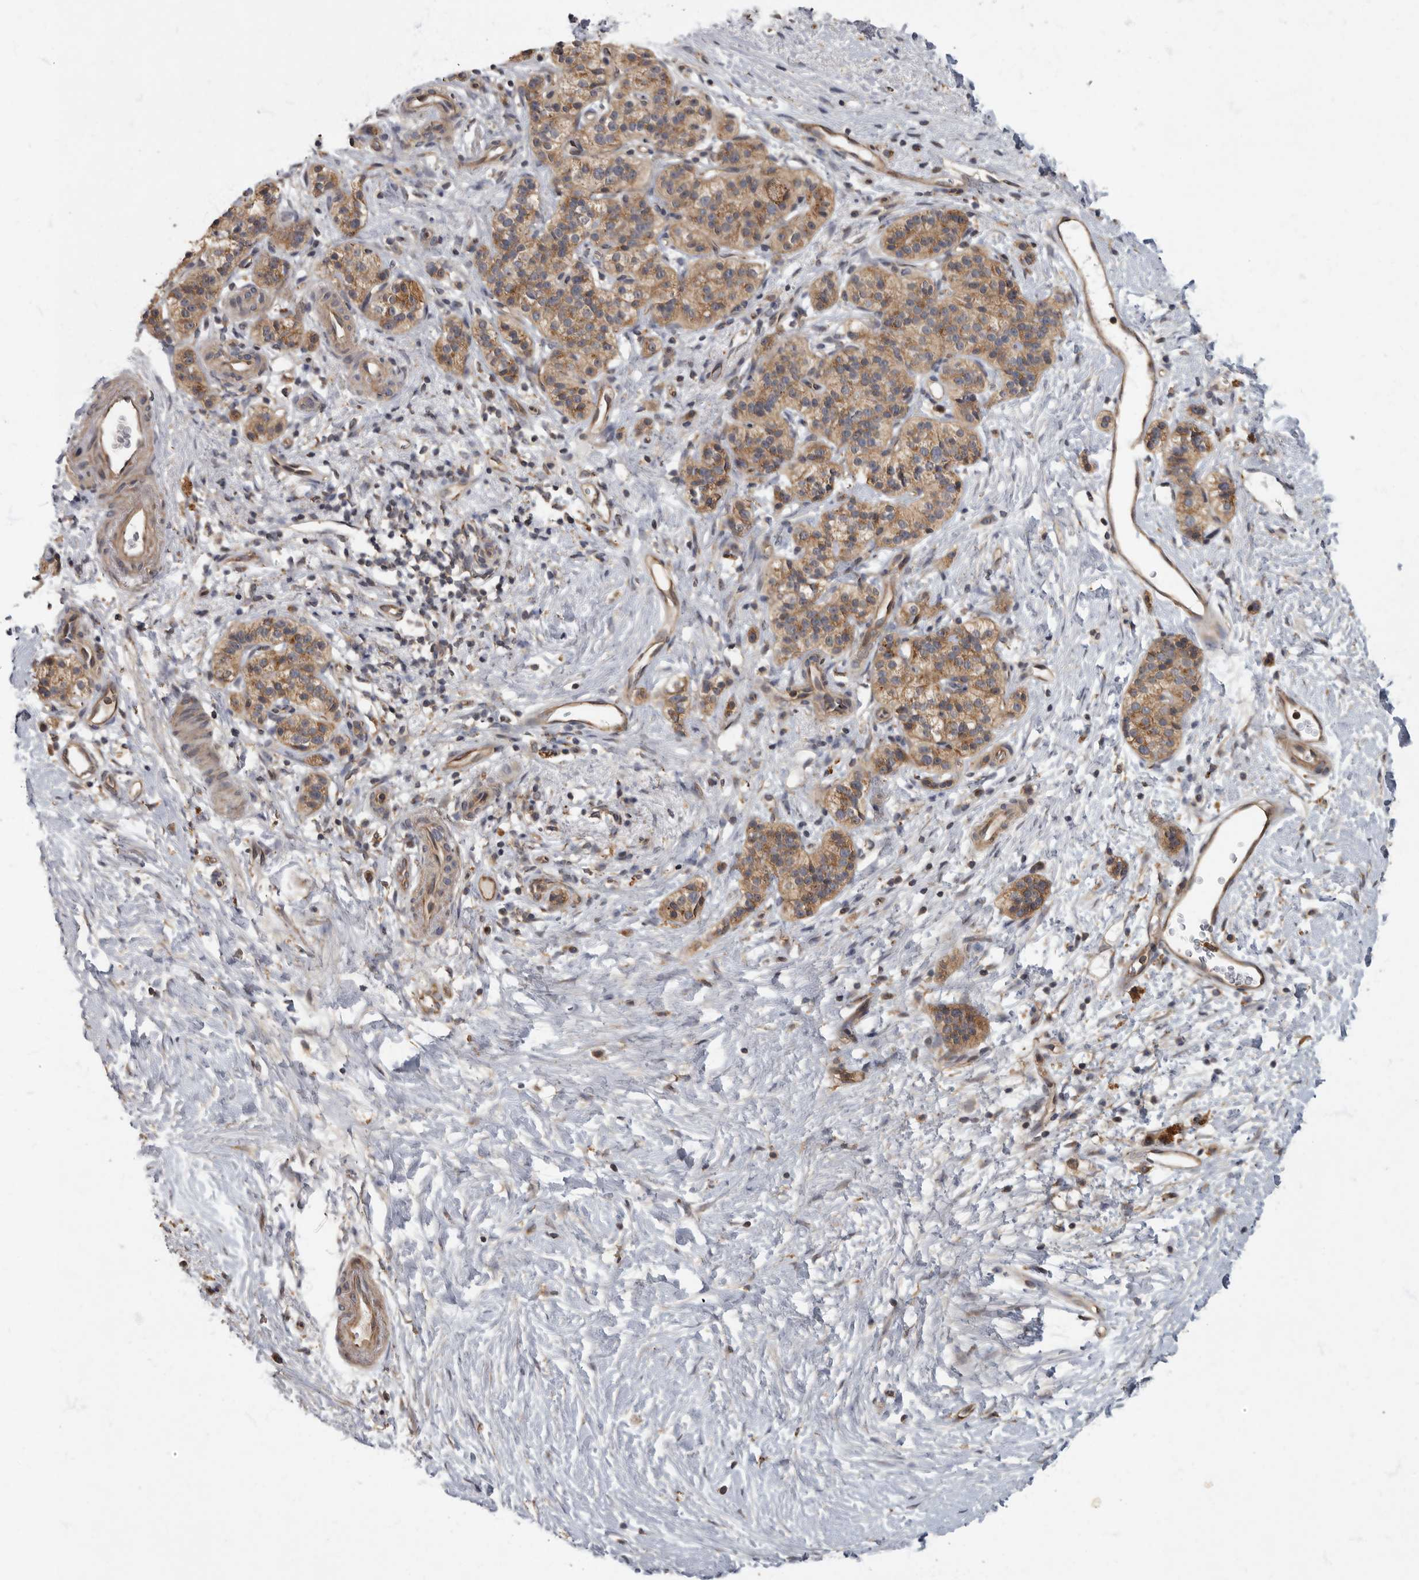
{"staining": {"intensity": "moderate", "quantity": ">75%", "location": "cytoplasmic/membranous"}, "tissue": "pancreatic cancer", "cell_type": "Tumor cells", "image_type": "cancer", "snomed": [{"axis": "morphology", "description": "Adenocarcinoma, NOS"}, {"axis": "topography", "description": "Pancreas"}], "caption": "Tumor cells display medium levels of moderate cytoplasmic/membranous expression in about >75% of cells in pancreatic adenocarcinoma.", "gene": "IQCK", "patient": {"sex": "male", "age": 50}}